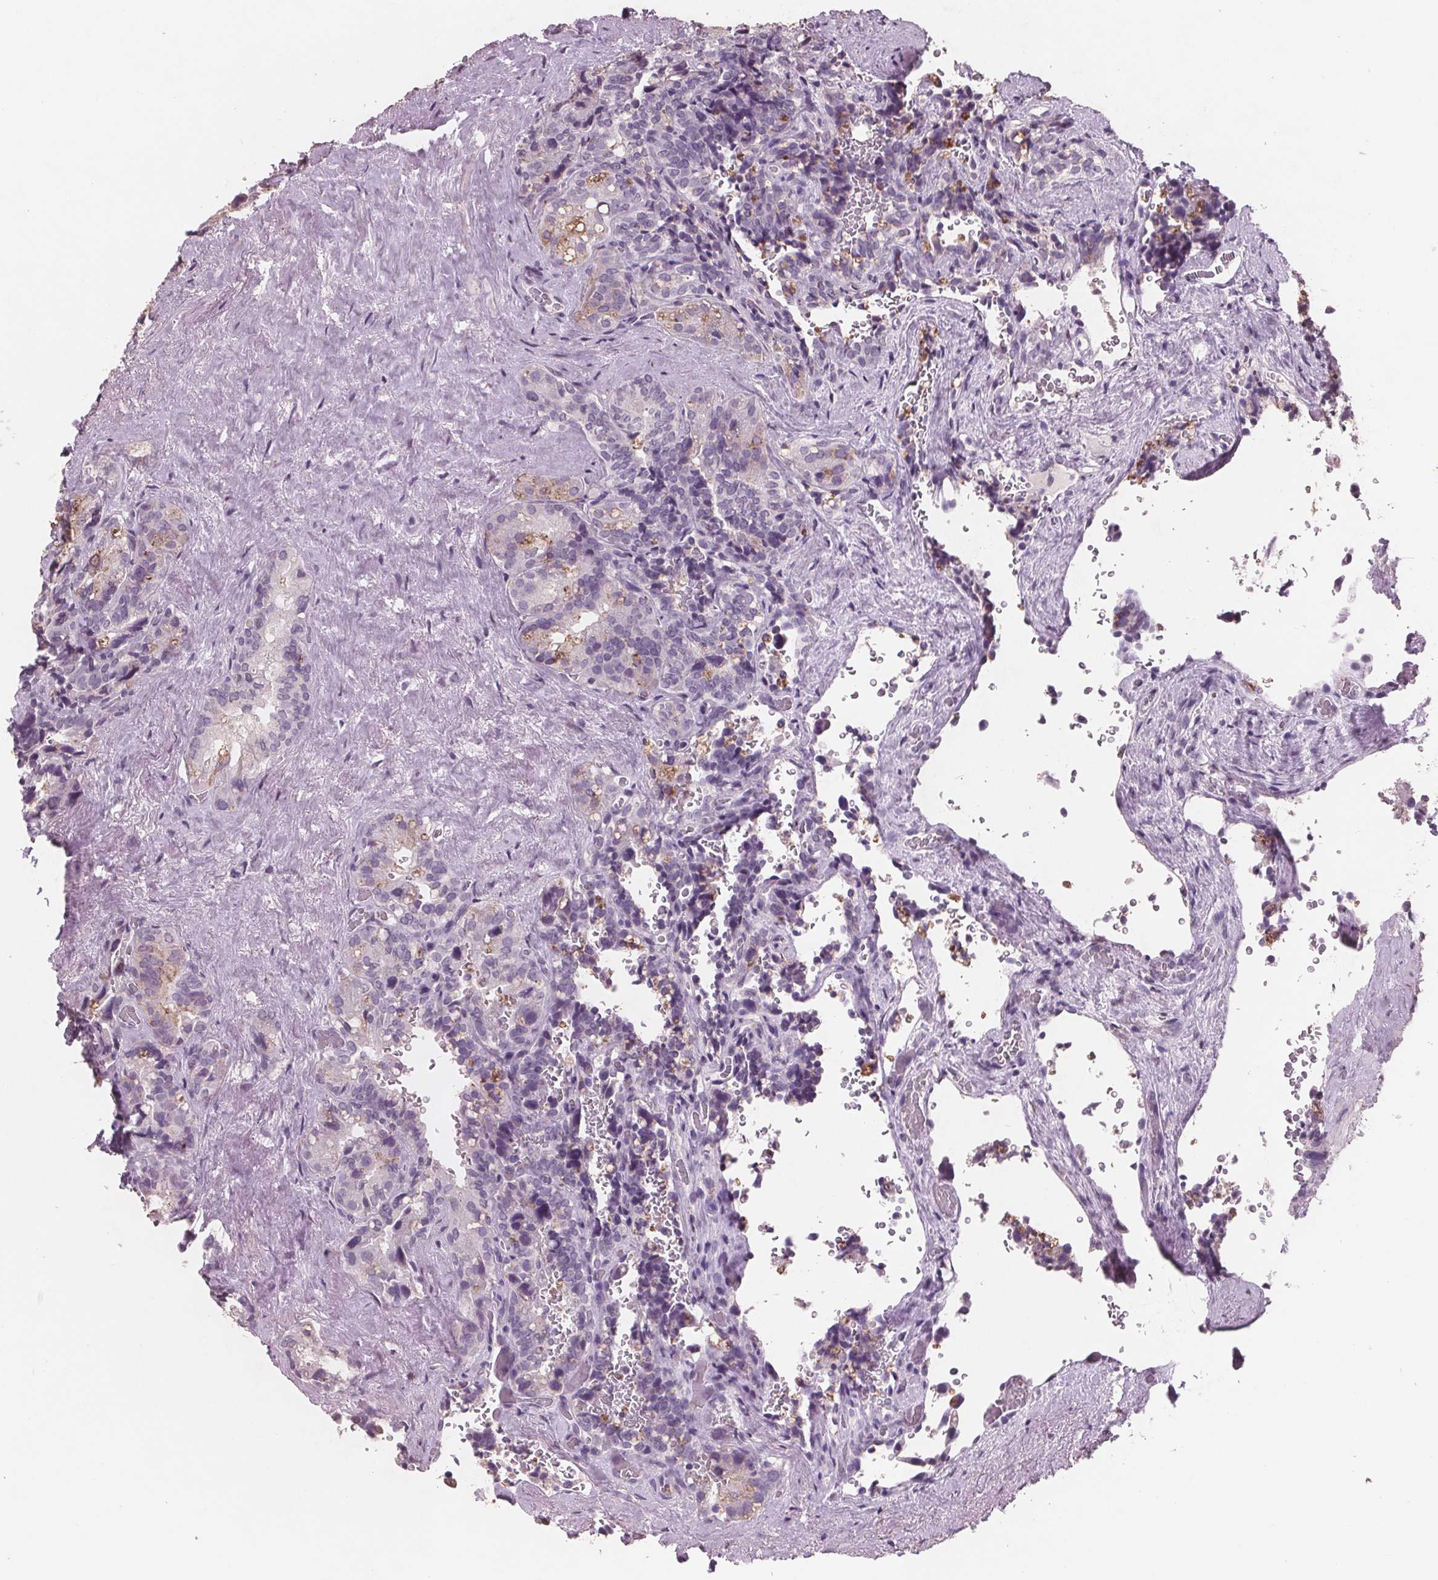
{"staining": {"intensity": "strong", "quantity": "<25%", "location": "cytoplasmic/membranous"}, "tissue": "seminal vesicle", "cell_type": "Glandular cells", "image_type": "normal", "snomed": [{"axis": "morphology", "description": "Normal tissue, NOS"}, {"axis": "topography", "description": "Seminal veicle"}], "caption": "A micrograph of human seminal vesicle stained for a protein shows strong cytoplasmic/membranous brown staining in glandular cells.", "gene": "PTPN14", "patient": {"sex": "male", "age": 69}}